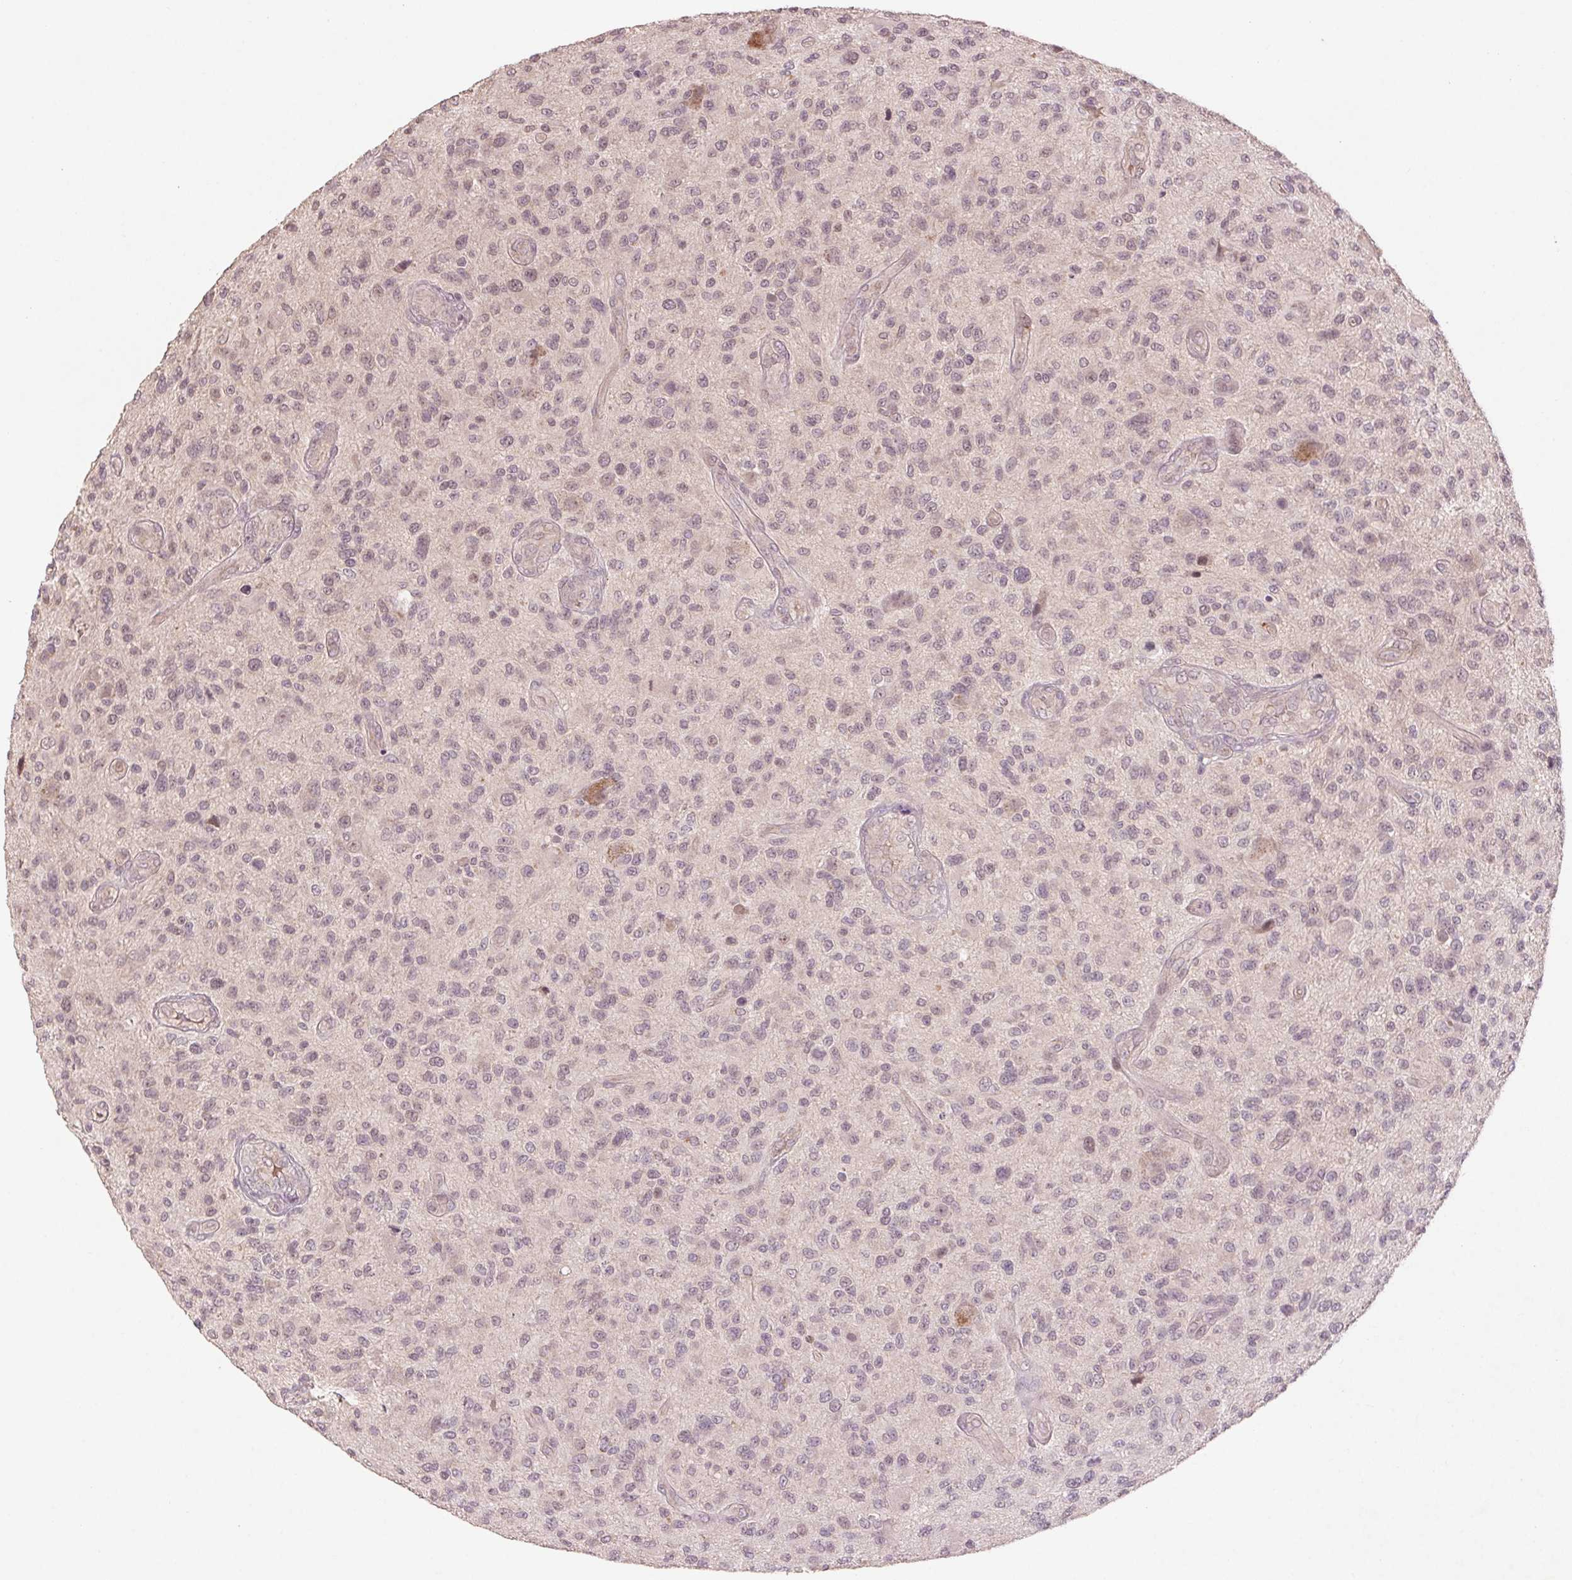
{"staining": {"intensity": "weak", "quantity": "25%-75%", "location": "nuclear"}, "tissue": "glioma", "cell_type": "Tumor cells", "image_type": "cancer", "snomed": [{"axis": "morphology", "description": "Glioma, malignant, High grade"}, {"axis": "topography", "description": "Brain"}], "caption": "Immunohistochemical staining of human glioma exhibits low levels of weak nuclear expression in about 25%-75% of tumor cells. (Brightfield microscopy of DAB IHC at high magnification).", "gene": "SMLR1", "patient": {"sex": "male", "age": 47}}